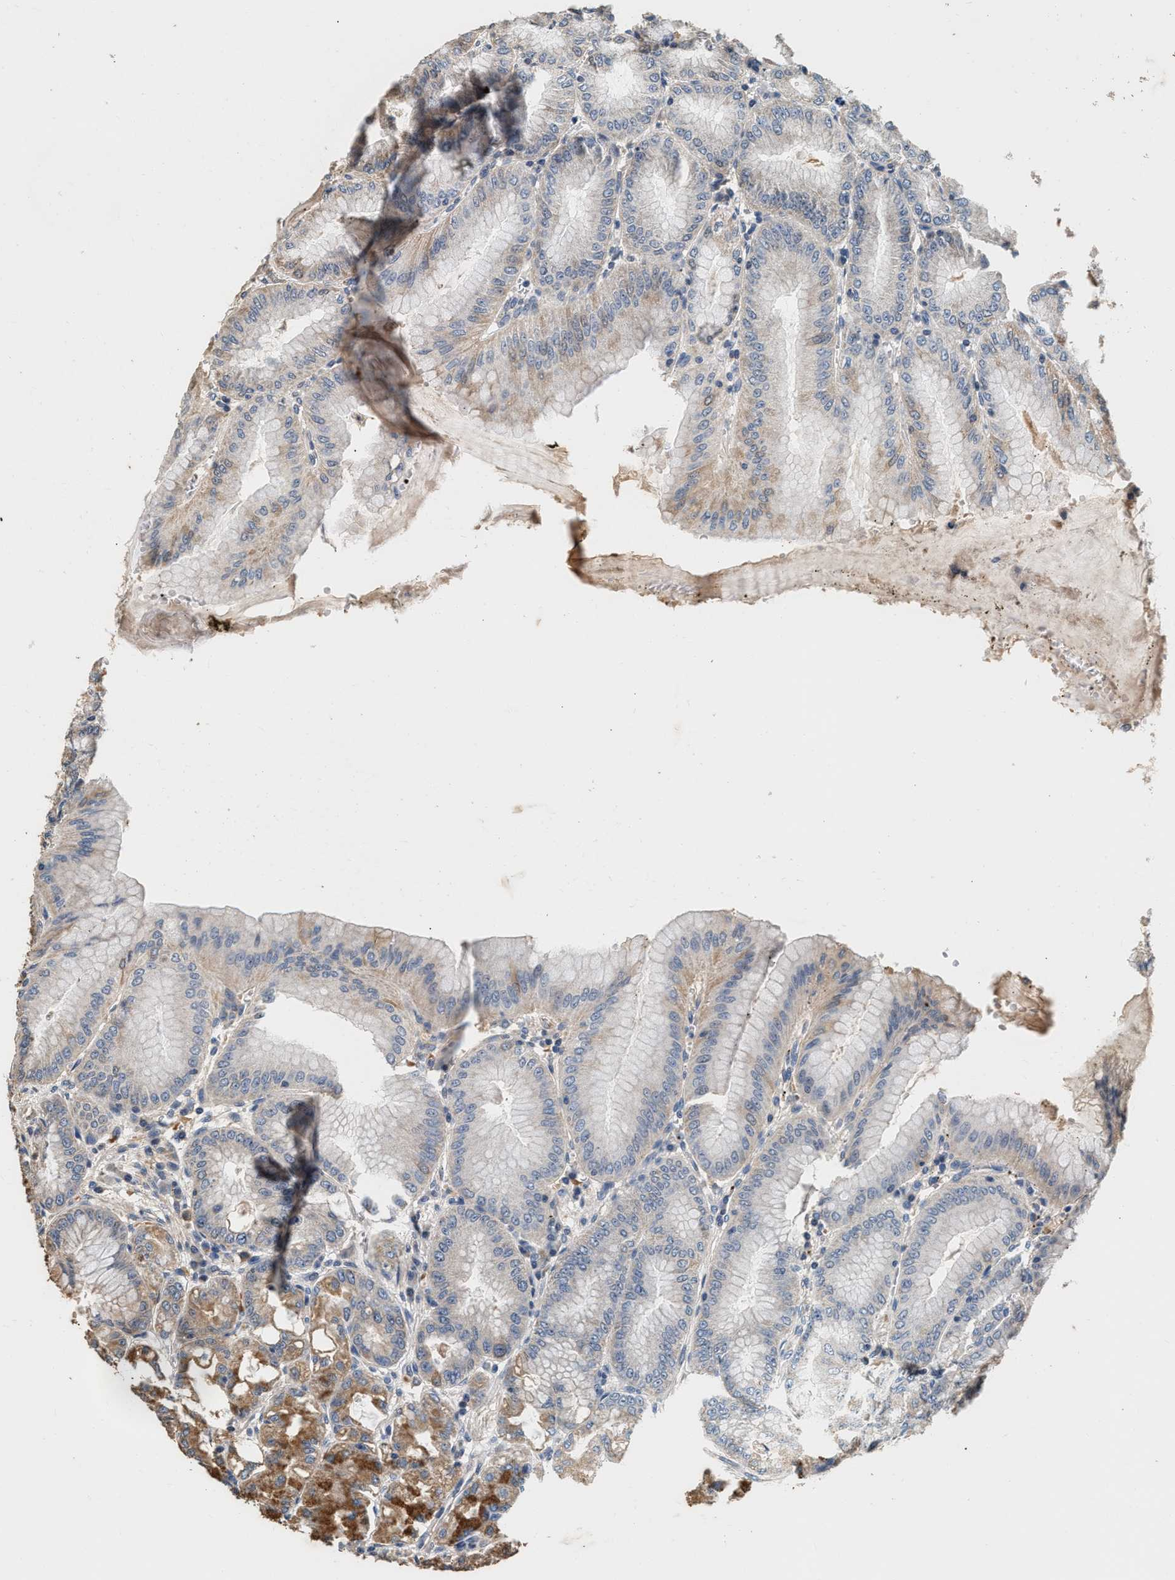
{"staining": {"intensity": "moderate", "quantity": ">75%", "location": "cytoplasmic/membranous"}, "tissue": "stomach", "cell_type": "Glandular cells", "image_type": "normal", "snomed": [{"axis": "morphology", "description": "Normal tissue, NOS"}, {"axis": "topography", "description": "Stomach, lower"}], "caption": "High-power microscopy captured an IHC micrograph of unremarkable stomach, revealing moderate cytoplasmic/membranous positivity in about >75% of glandular cells.", "gene": "PTGR3", "patient": {"sex": "male", "age": 71}}